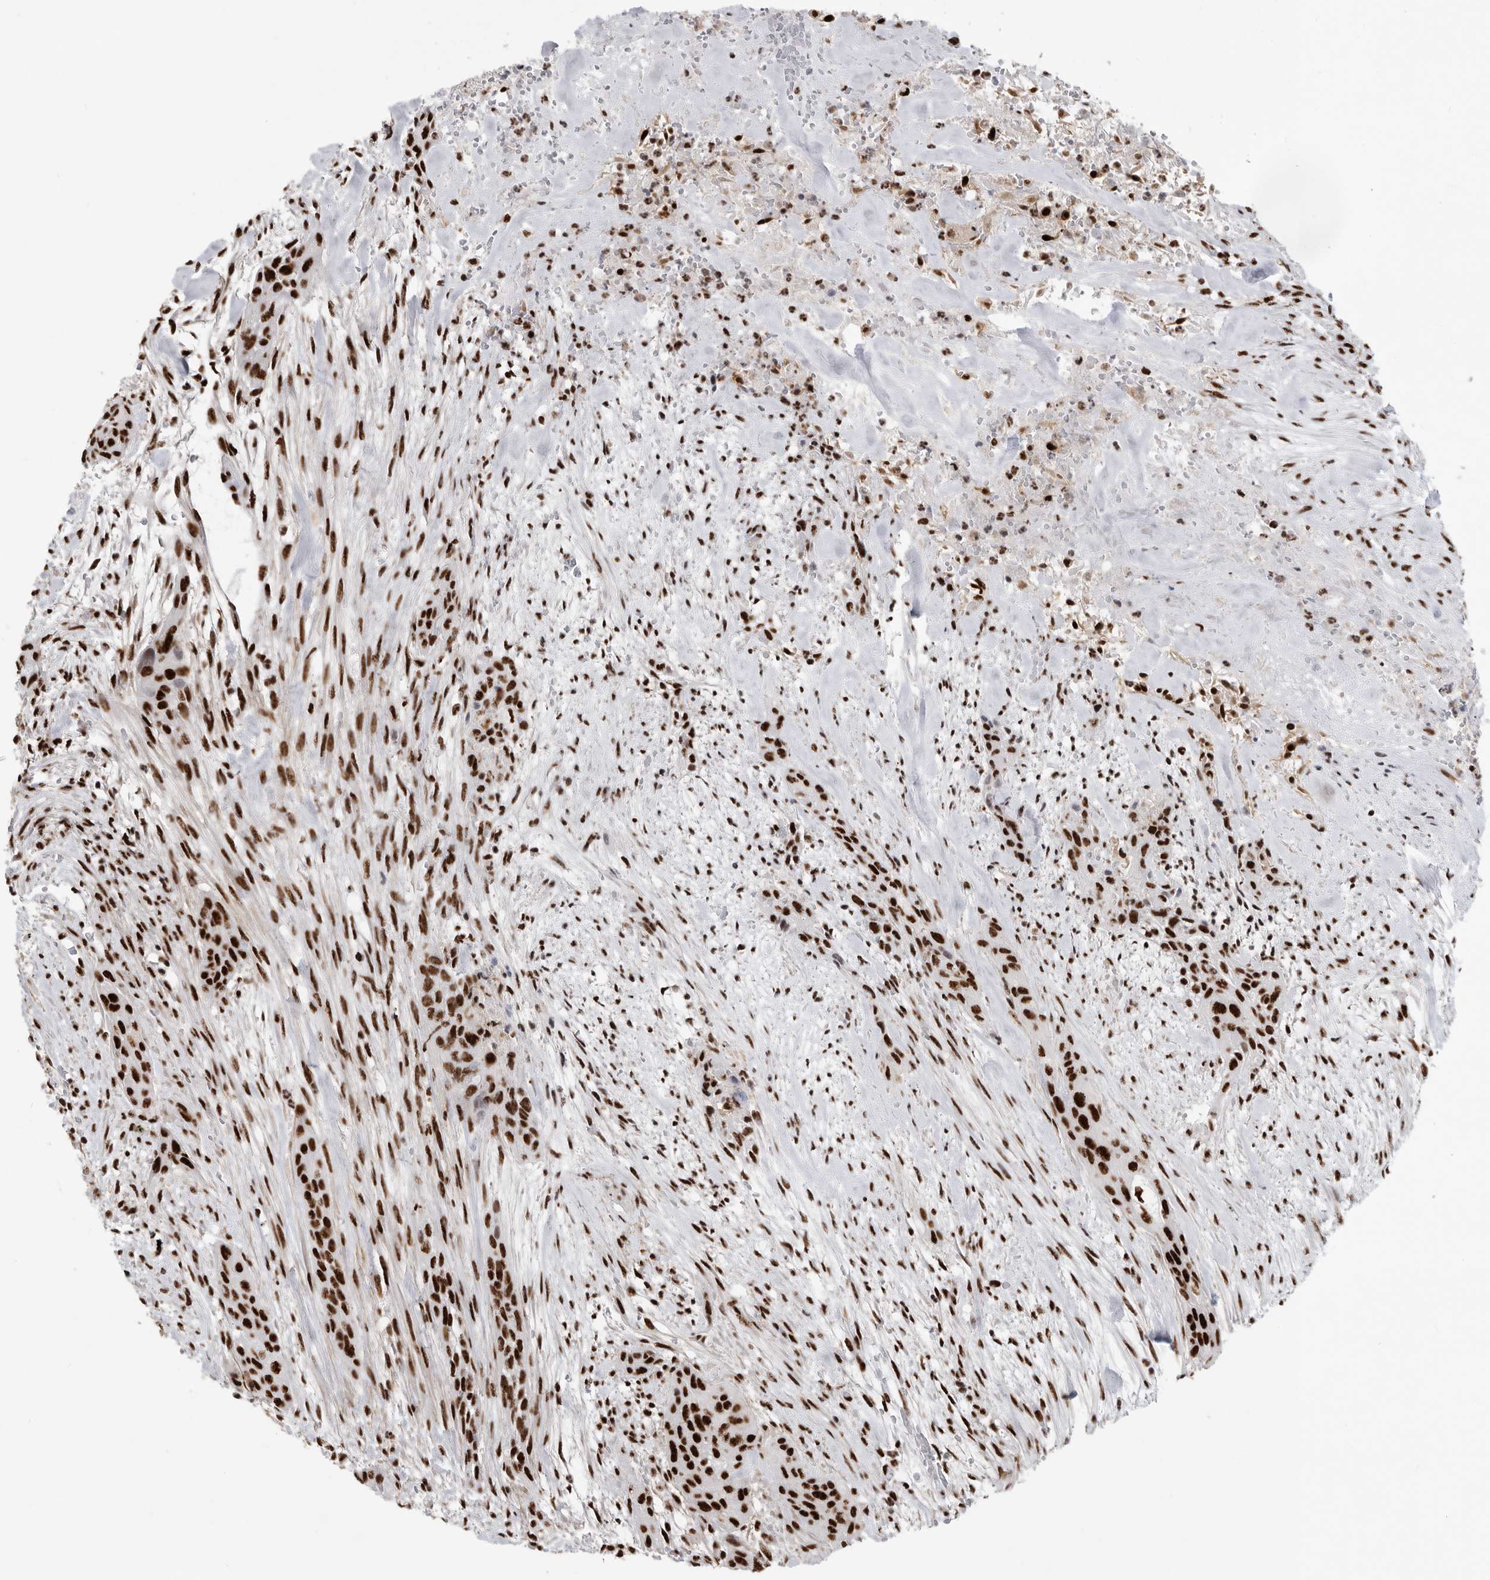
{"staining": {"intensity": "strong", "quantity": ">75%", "location": "nuclear"}, "tissue": "urothelial cancer", "cell_type": "Tumor cells", "image_type": "cancer", "snomed": [{"axis": "morphology", "description": "Urothelial carcinoma, High grade"}, {"axis": "topography", "description": "Urinary bladder"}], "caption": "High-magnification brightfield microscopy of urothelial cancer stained with DAB (3,3'-diaminobenzidine) (brown) and counterstained with hematoxylin (blue). tumor cells exhibit strong nuclear positivity is appreciated in about>75% of cells. Using DAB (3,3'-diaminobenzidine) (brown) and hematoxylin (blue) stains, captured at high magnification using brightfield microscopy.", "gene": "BCLAF1", "patient": {"sex": "male", "age": 35}}